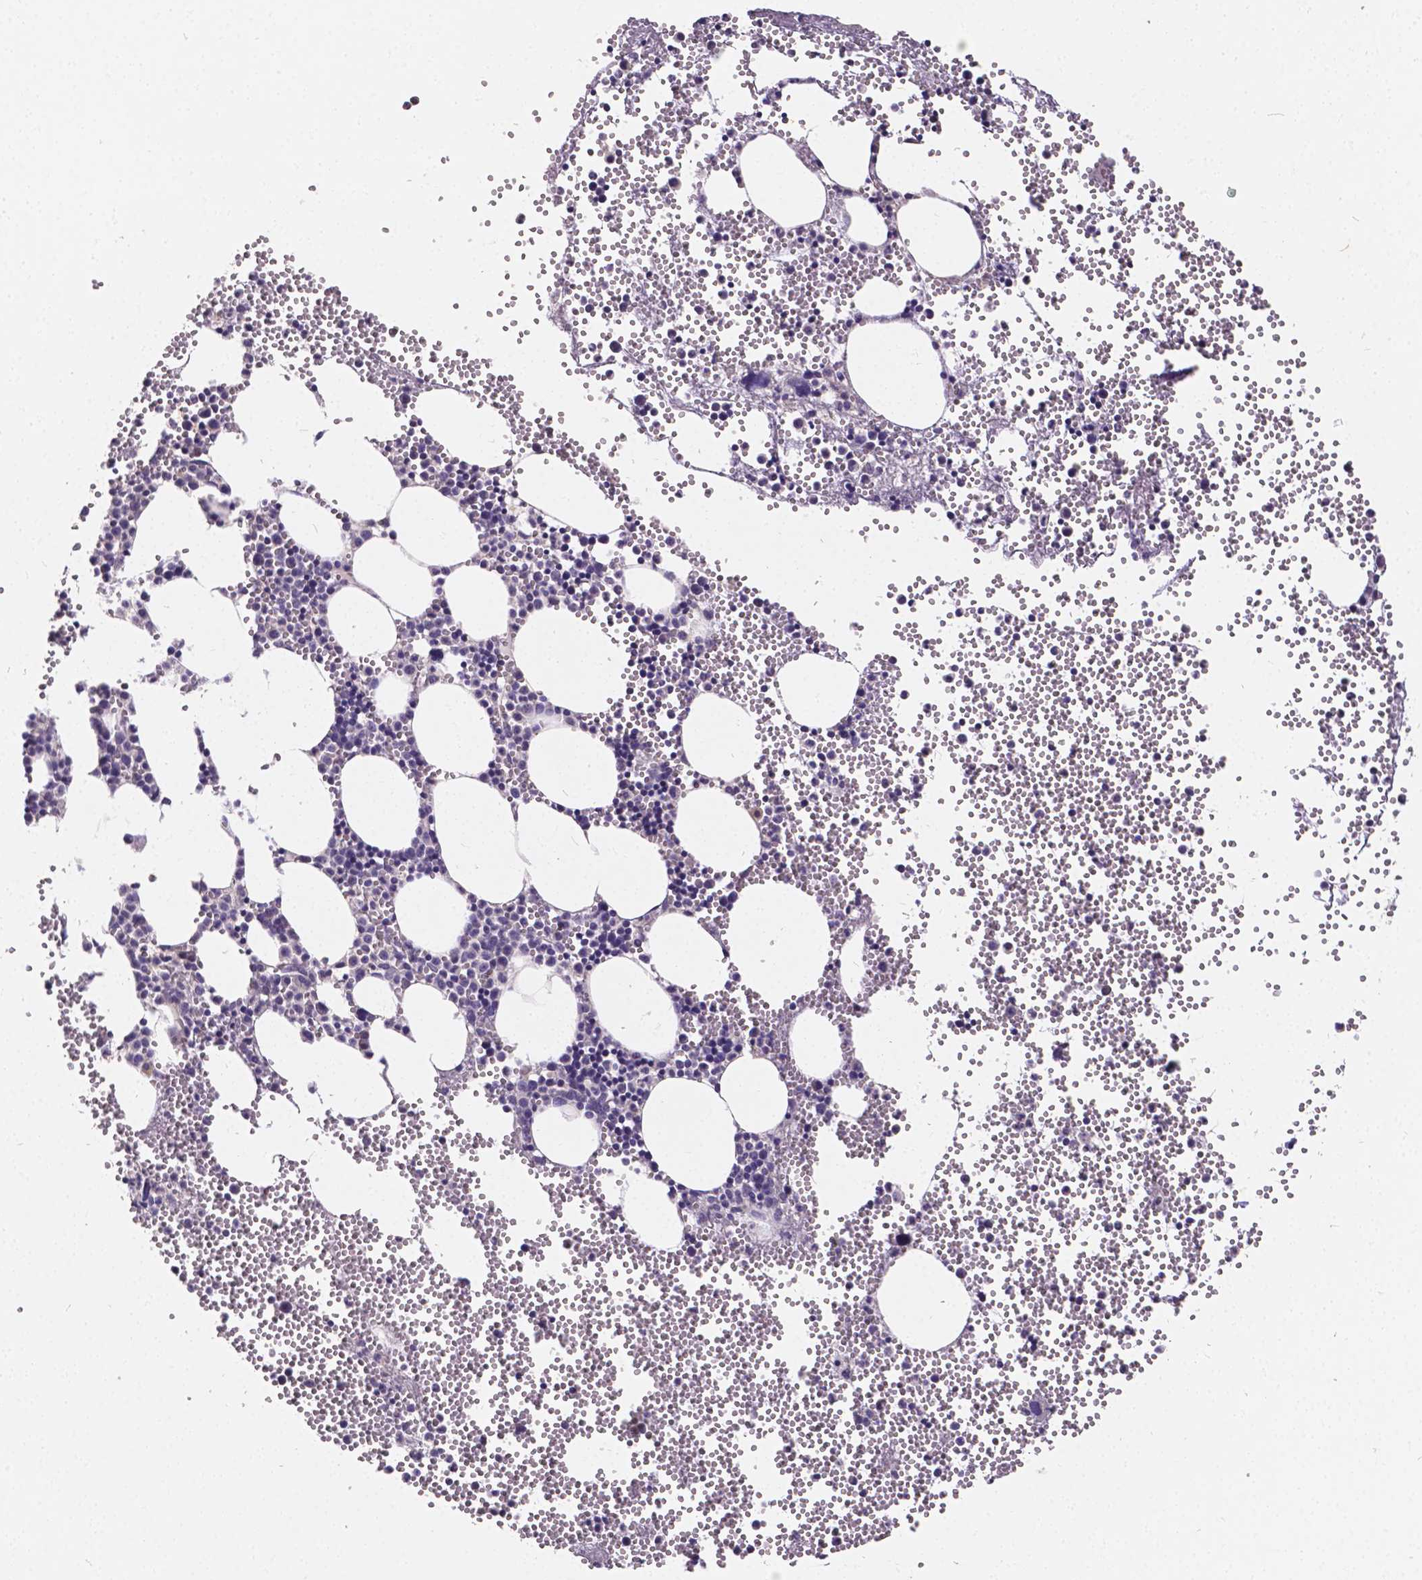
{"staining": {"intensity": "negative", "quantity": "none", "location": "none"}, "tissue": "bone marrow", "cell_type": "Hematopoietic cells", "image_type": "normal", "snomed": [{"axis": "morphology", "description": "Normal tissue, NOS"}, {"axis": "topography", "description": "Bone marrow"}], "caption": "This is an immunohistochemistry (IHC) histopathology image of normal bone marrow. There is no expression in hematopoietic cells.", "gene": "CTNNA2", "patient": {"sex": "male", "age": 89}}